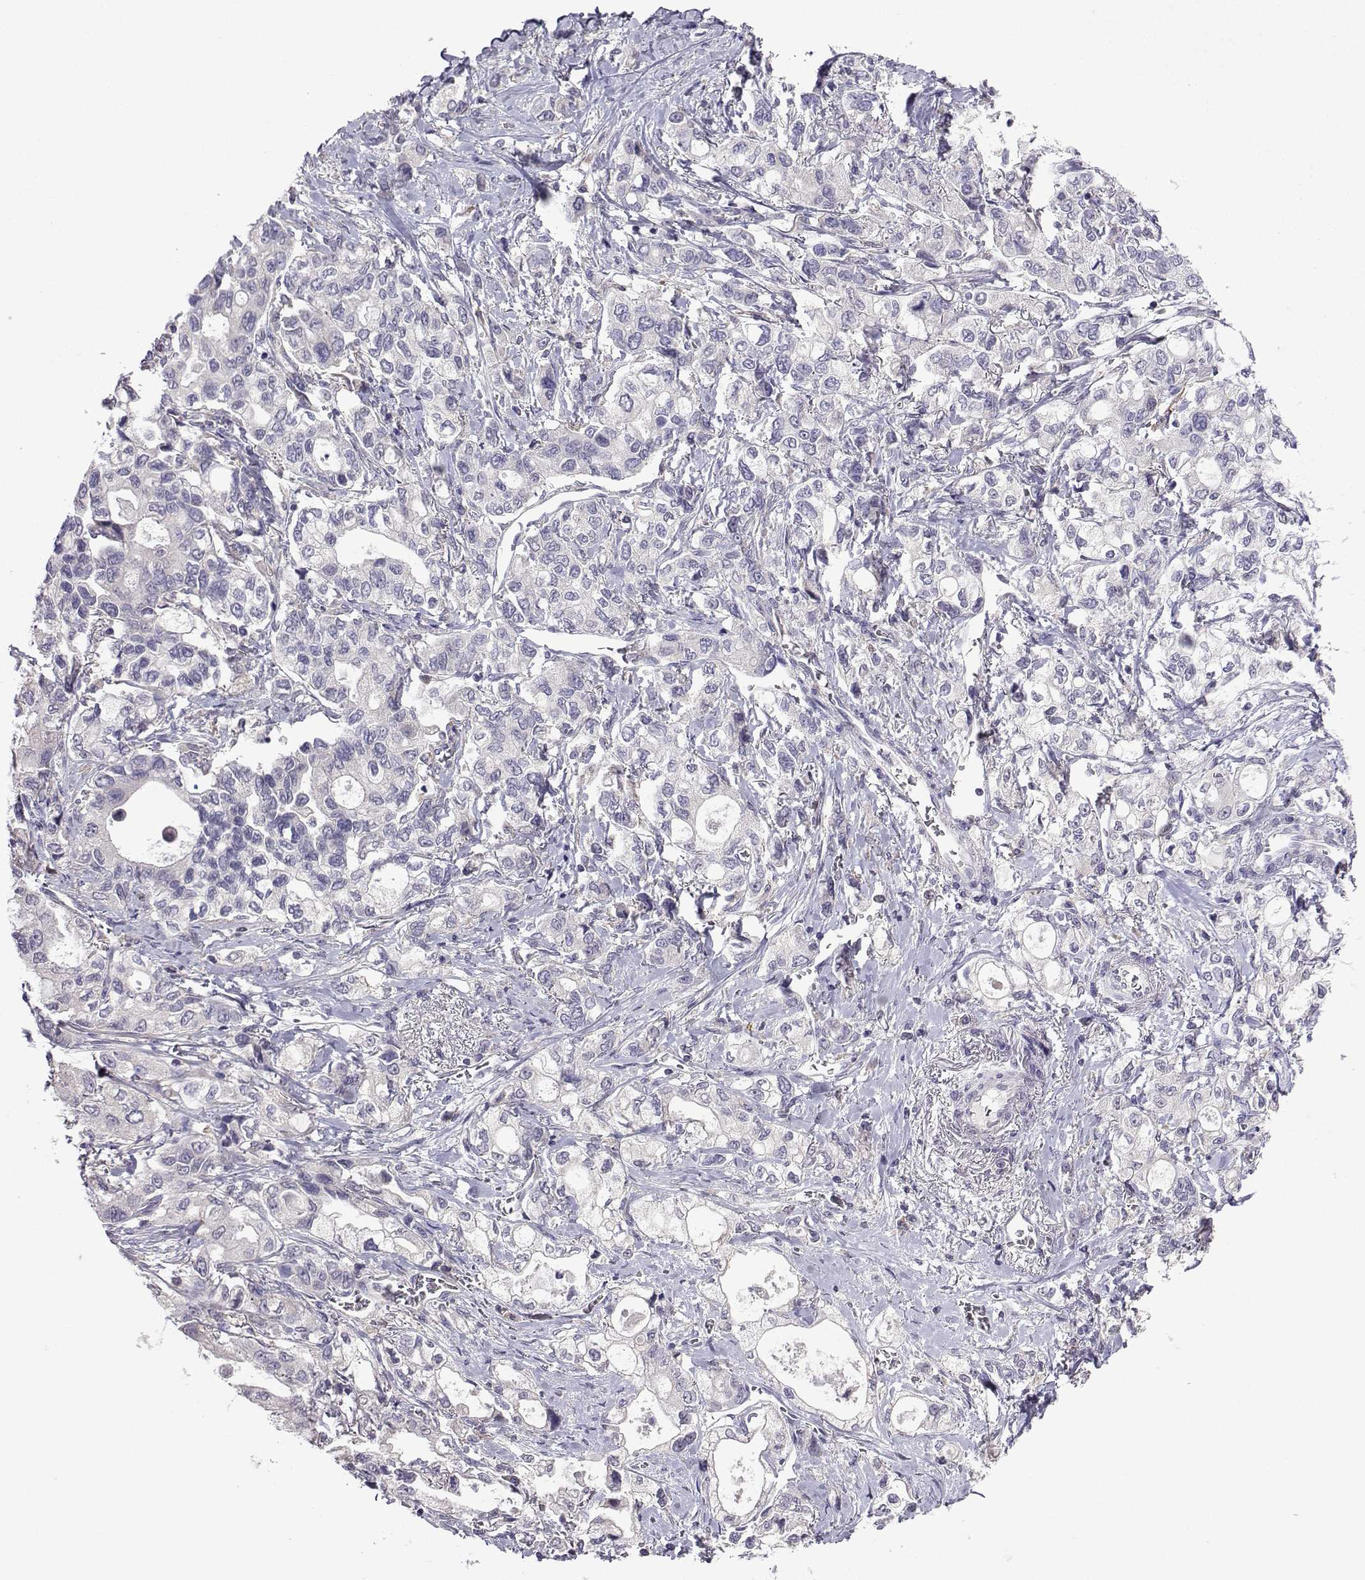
{"staining": {"intensity": "negative", "quantity": "none", "location": "none"}, "tissue": "stomach cancer", "cell_type": "Tumor cells", "image_type": "cancer", "snomed": [{"axis": "morphology", "description": "Adenocarcinoma, NOS"}, {"axis": "topography", "description": "Stomach"}], "caption": "The histopathology image displays no significant expression in tumor cells of stomach cancer (adenocarcinoma).", "gene": "FCAMR", "patient": {"sex": "male", "age": 63}}